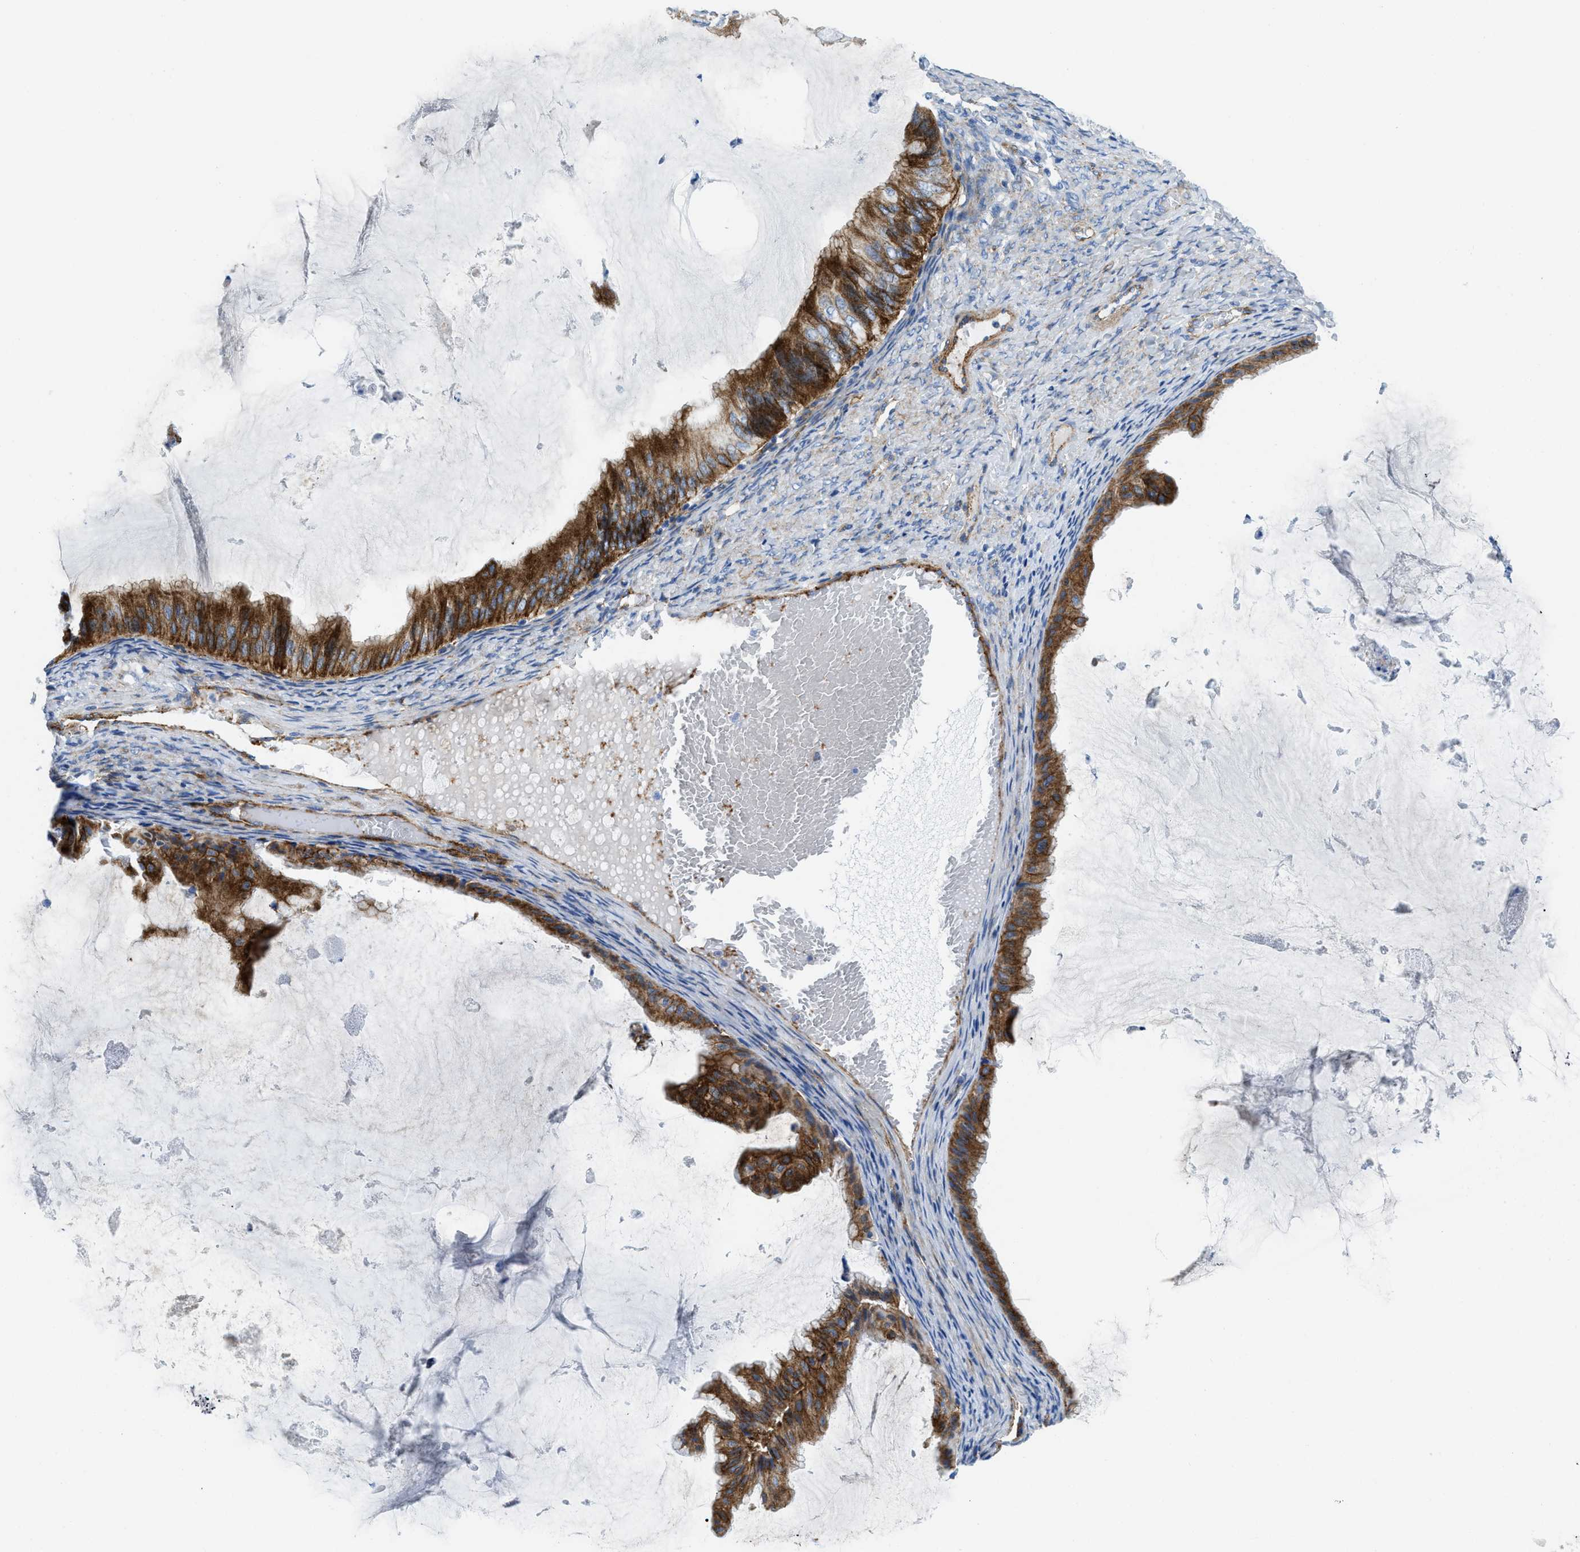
{"staining": {"intensity": "strong", "quantity": ">75%", "location": "cytoplasmic/membranous"}, "tissue": "ovarian cancer", "cell_type": "Tumor cells", "image_type": "cancer", "snomed": [{"axis": "morphology", "description": "Cystadenocarcinoma, mucinous, NOS"}, {"axis": "topography", "description": "Ovary"}], "caption": "Immunohistochemical staining of human ovarian cancer shows strong cytoplasmic/membranous protein staining in about >75% of tumor cells.", "gene": "CUTA", "patient": {"sex": "female", "age": 61}}